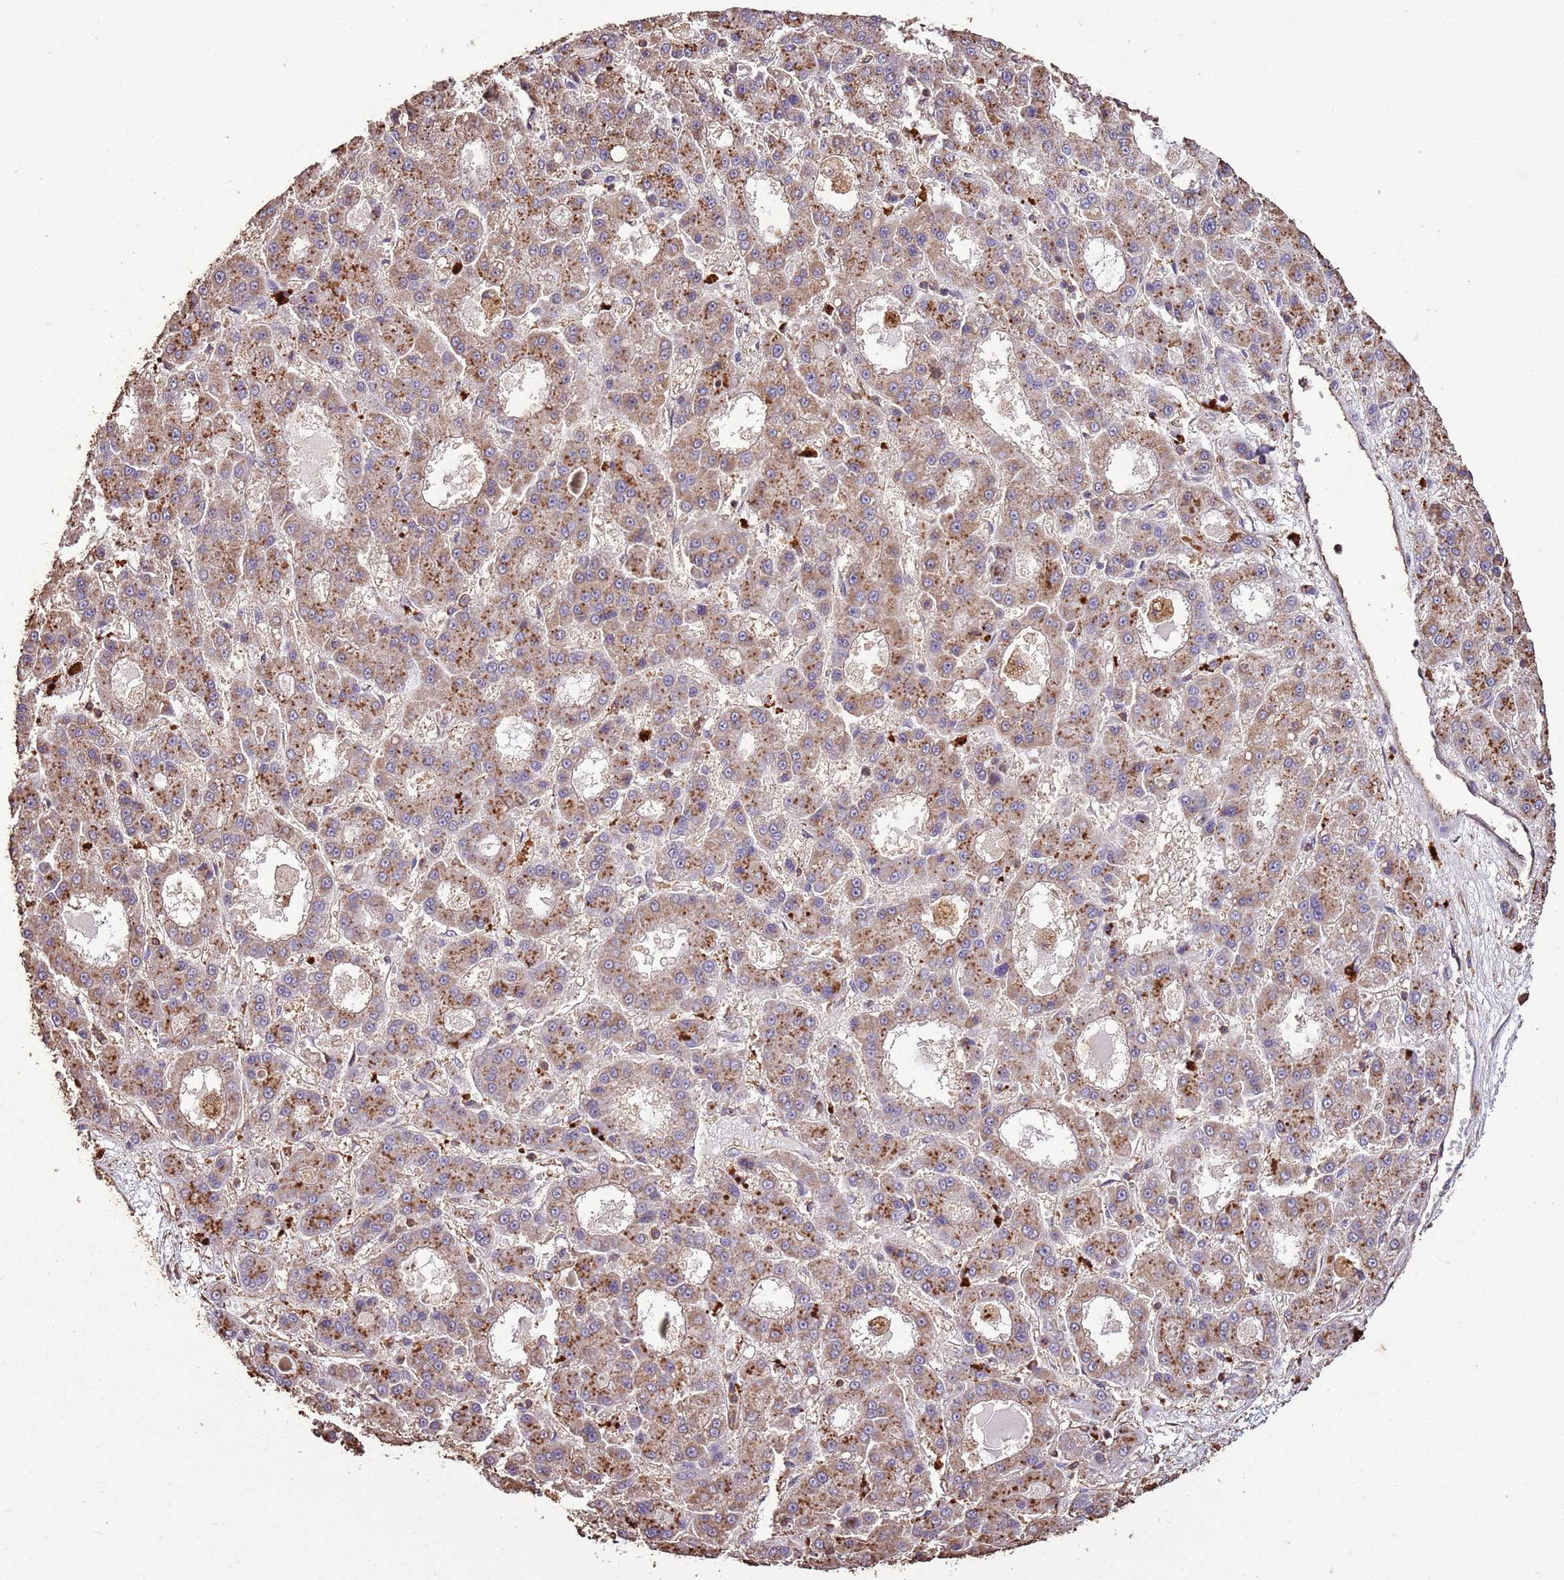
{"staining": {"intensity": "moderate", "quantity": ">75%", "location": "cytoplasmic/membranous"}, "tissue": "liver cancer", "cell_type": "Tumor cells", "image_type": "cancer", "snomed": [{"axis": "morphology", "description": "Carcinoma, Hepatocellular, NOS"}, {"axis": "topography", "description": "Liver"}], "caption": "A brown stain shows moderate cytoplasmic/membranous expression of a protein in human hepatocellular carcinoma (liver) tumor cells.", "gene": "ARL10", "patient": {"sex": "male", "age": 70}}